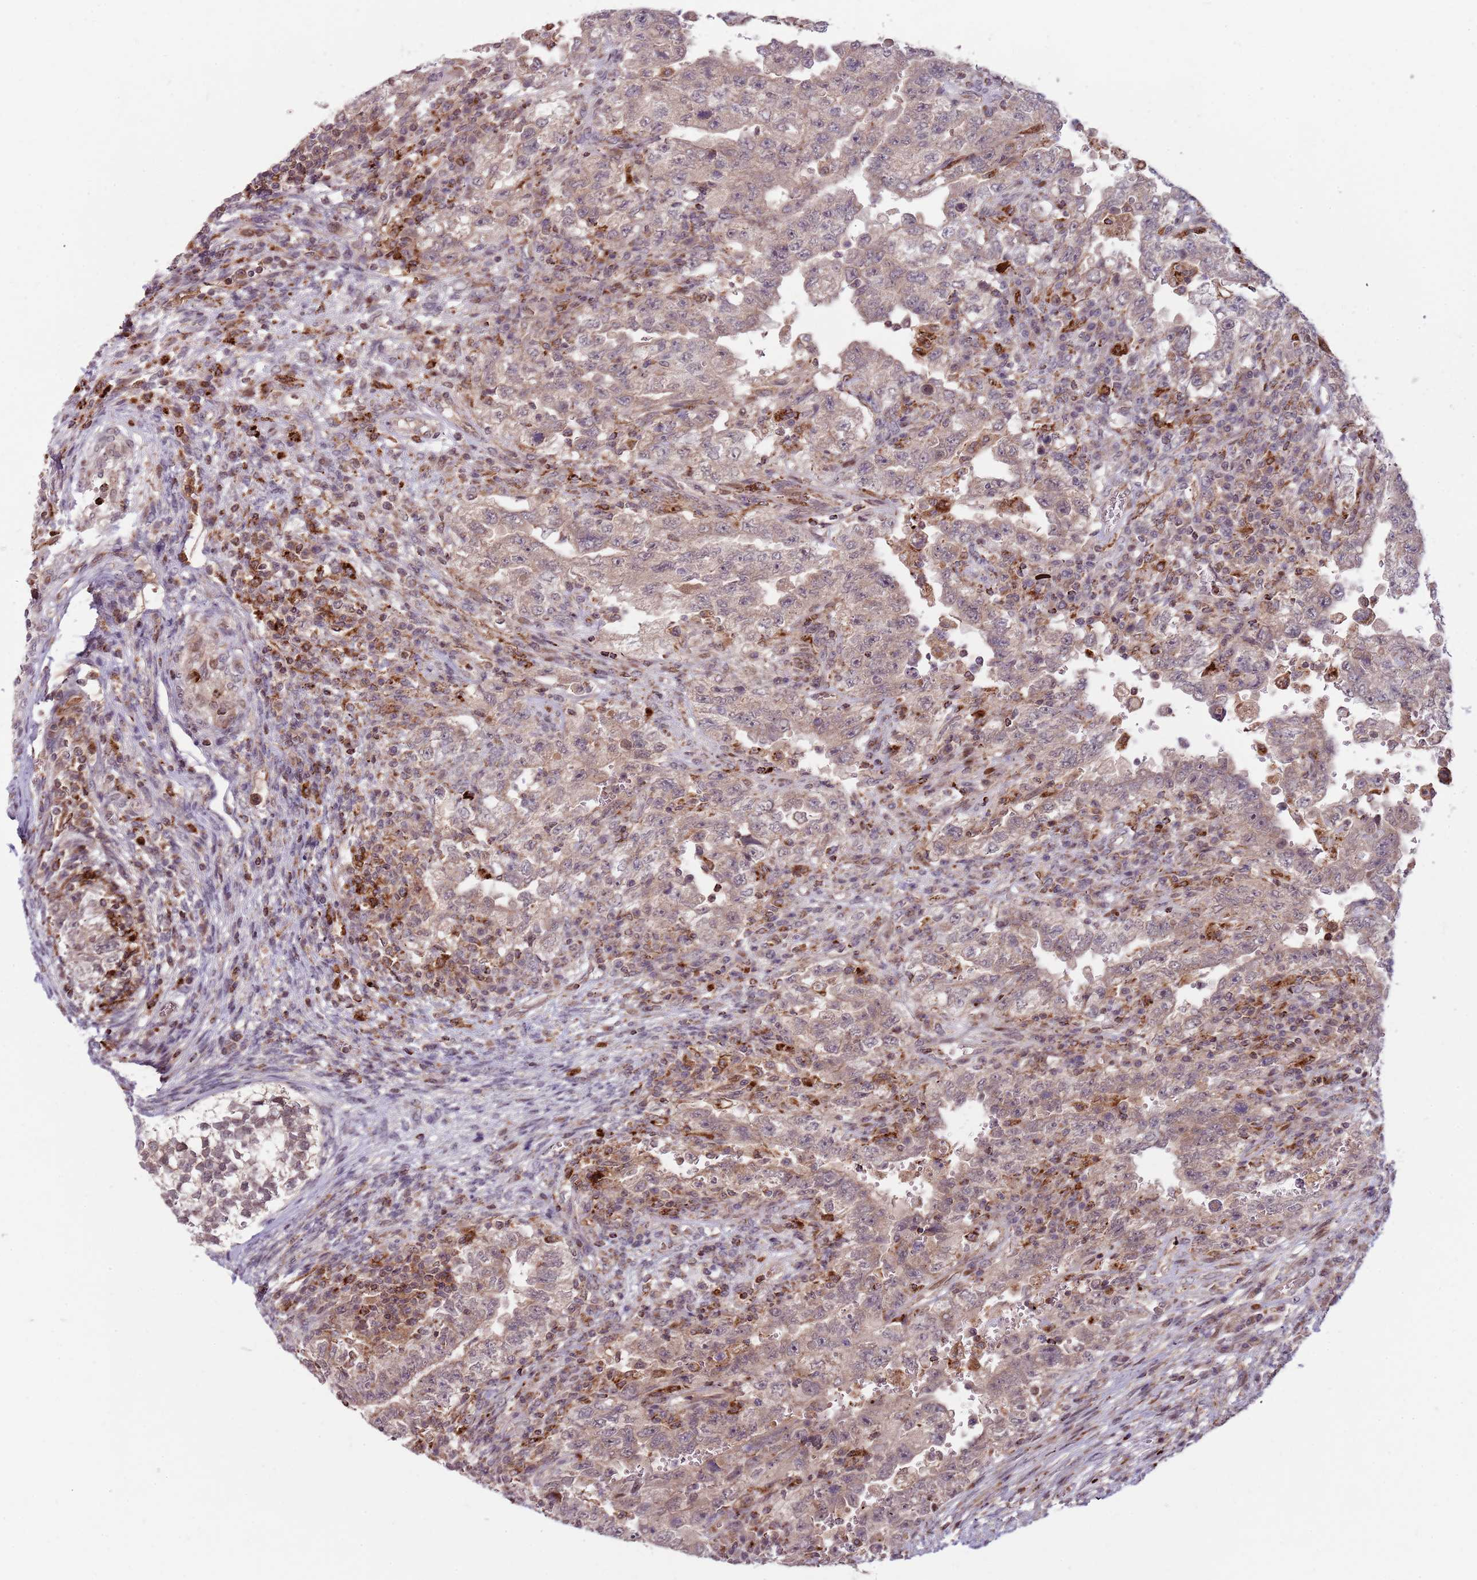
{"staining": {"intensity": "weak", "quantity": ">75%", "location": "cytoplasmic/membranous"}, "tissue": "testis cancer", "cell_type": "Tumor cells", "image_type": "cancer", "snomed": [{"axis": "morphology", "description": "Carcinoma, Embryonal, NOS"}, {"axis": "topography", "description": "Testis"}], "caption": "DAB immunohistochemical staining of testis embryonal carcinoma exhibits weak cytoplasmic/membranous protein positivity in approximately >75% of tumor cells.", "gene": "ULK3", "patient": {"sex": "male", "age": 26}}